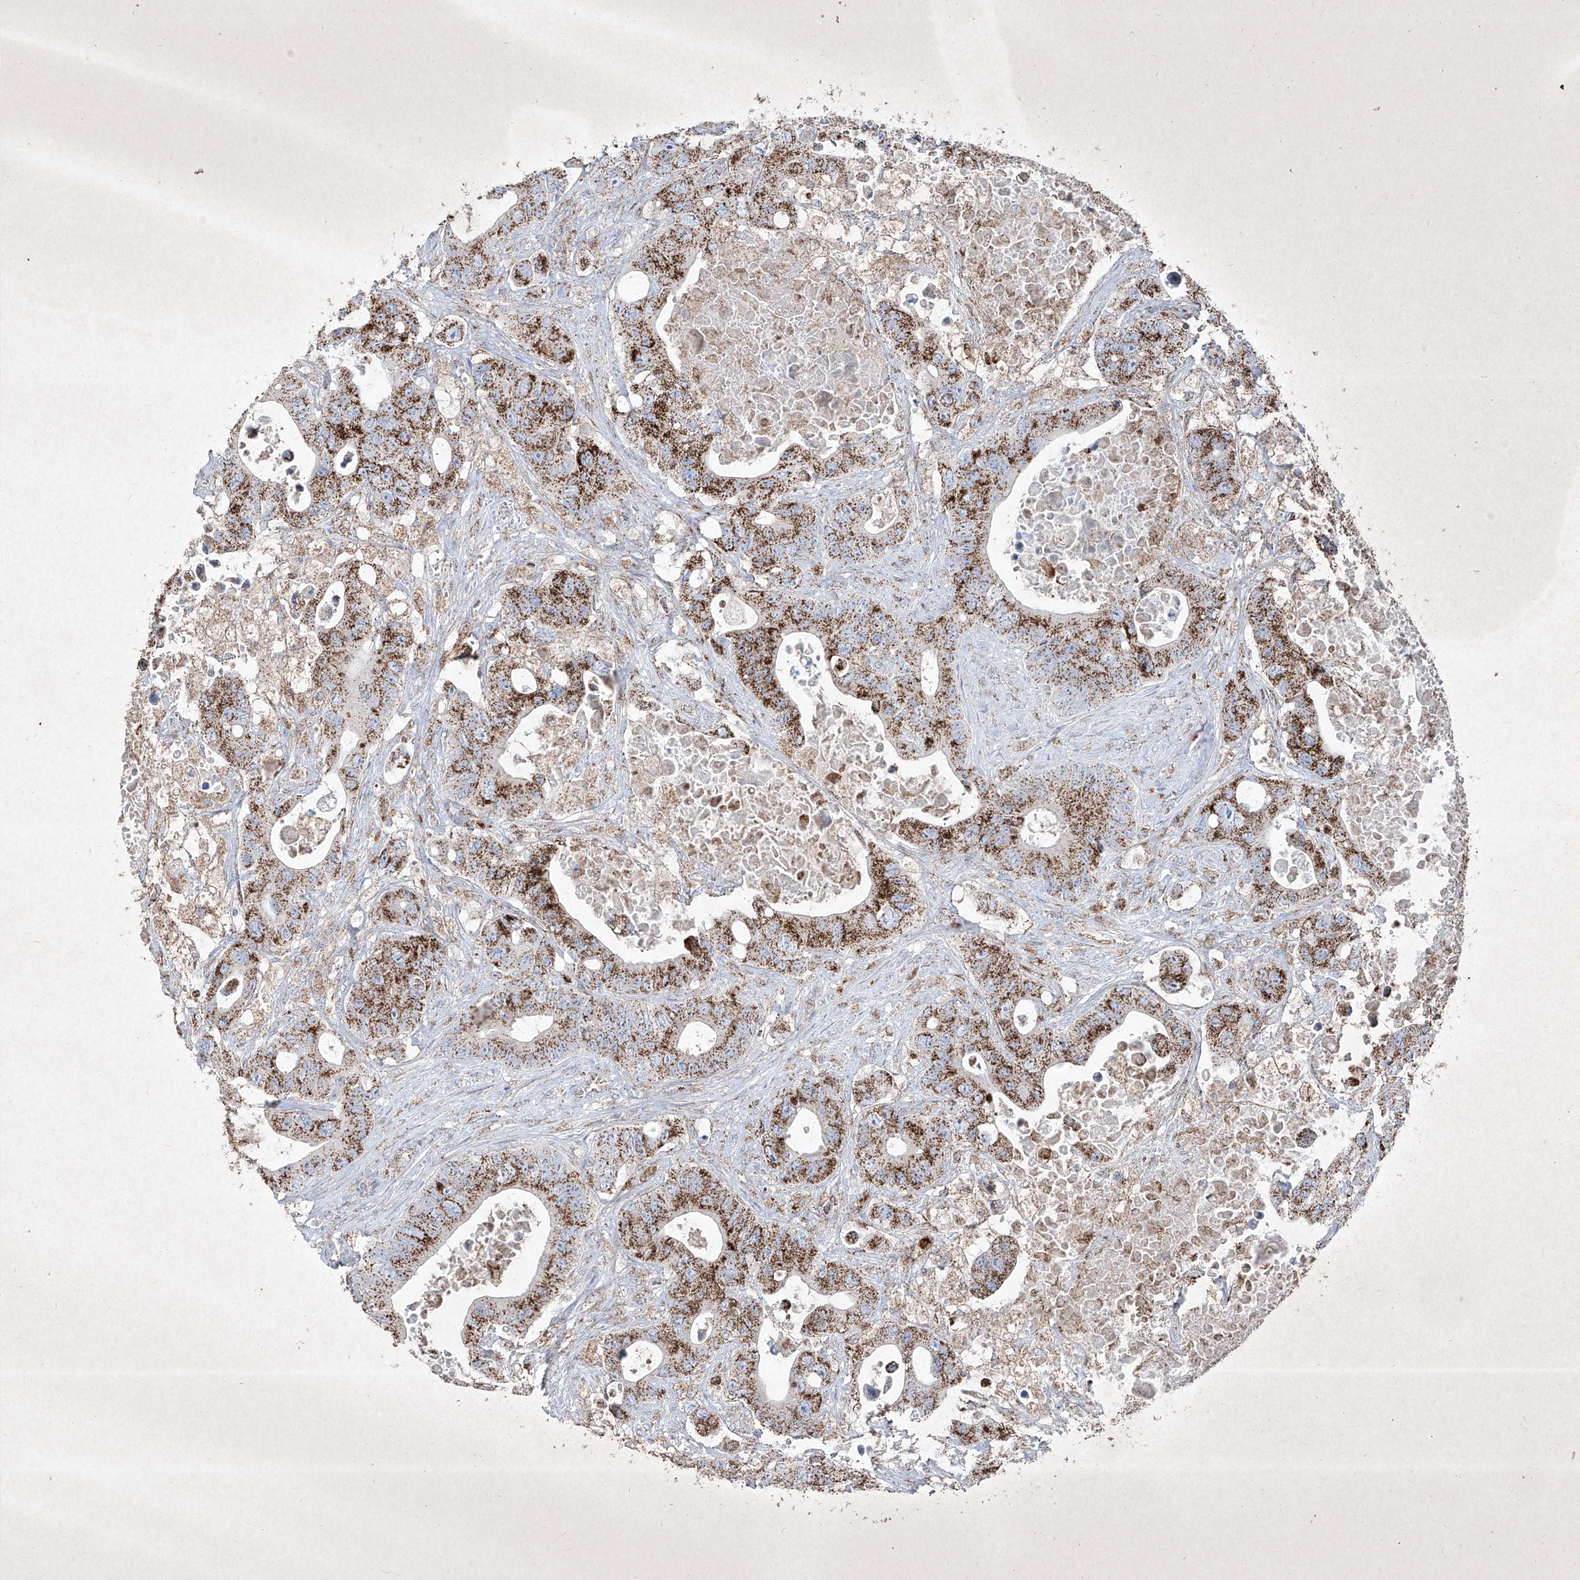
{"staining": {"intensity": "strong", "quantity": ">75%", "location": "cytoplasmic/membranous"}, "tissue": "colorectal cancer", "cell_type": "Tumor cells", "image_type": "cancer", "snomed": [{"axis": "morphology", "description": "Adenocarcinoma, NOS"}, {"axis": "topography", "description": "Colon"}], "caption": "Protein staining of colorectal cancer tissue shows strong cytoplasmic/membranous staining in approximately >75% of tumor cells. Using DAB (brown) and hematoxylin (blue) stains, captured at high magnification using brightfield microscopy.", "gene": "ABCD3", "patient": {"sex": "female", "age": 46}}